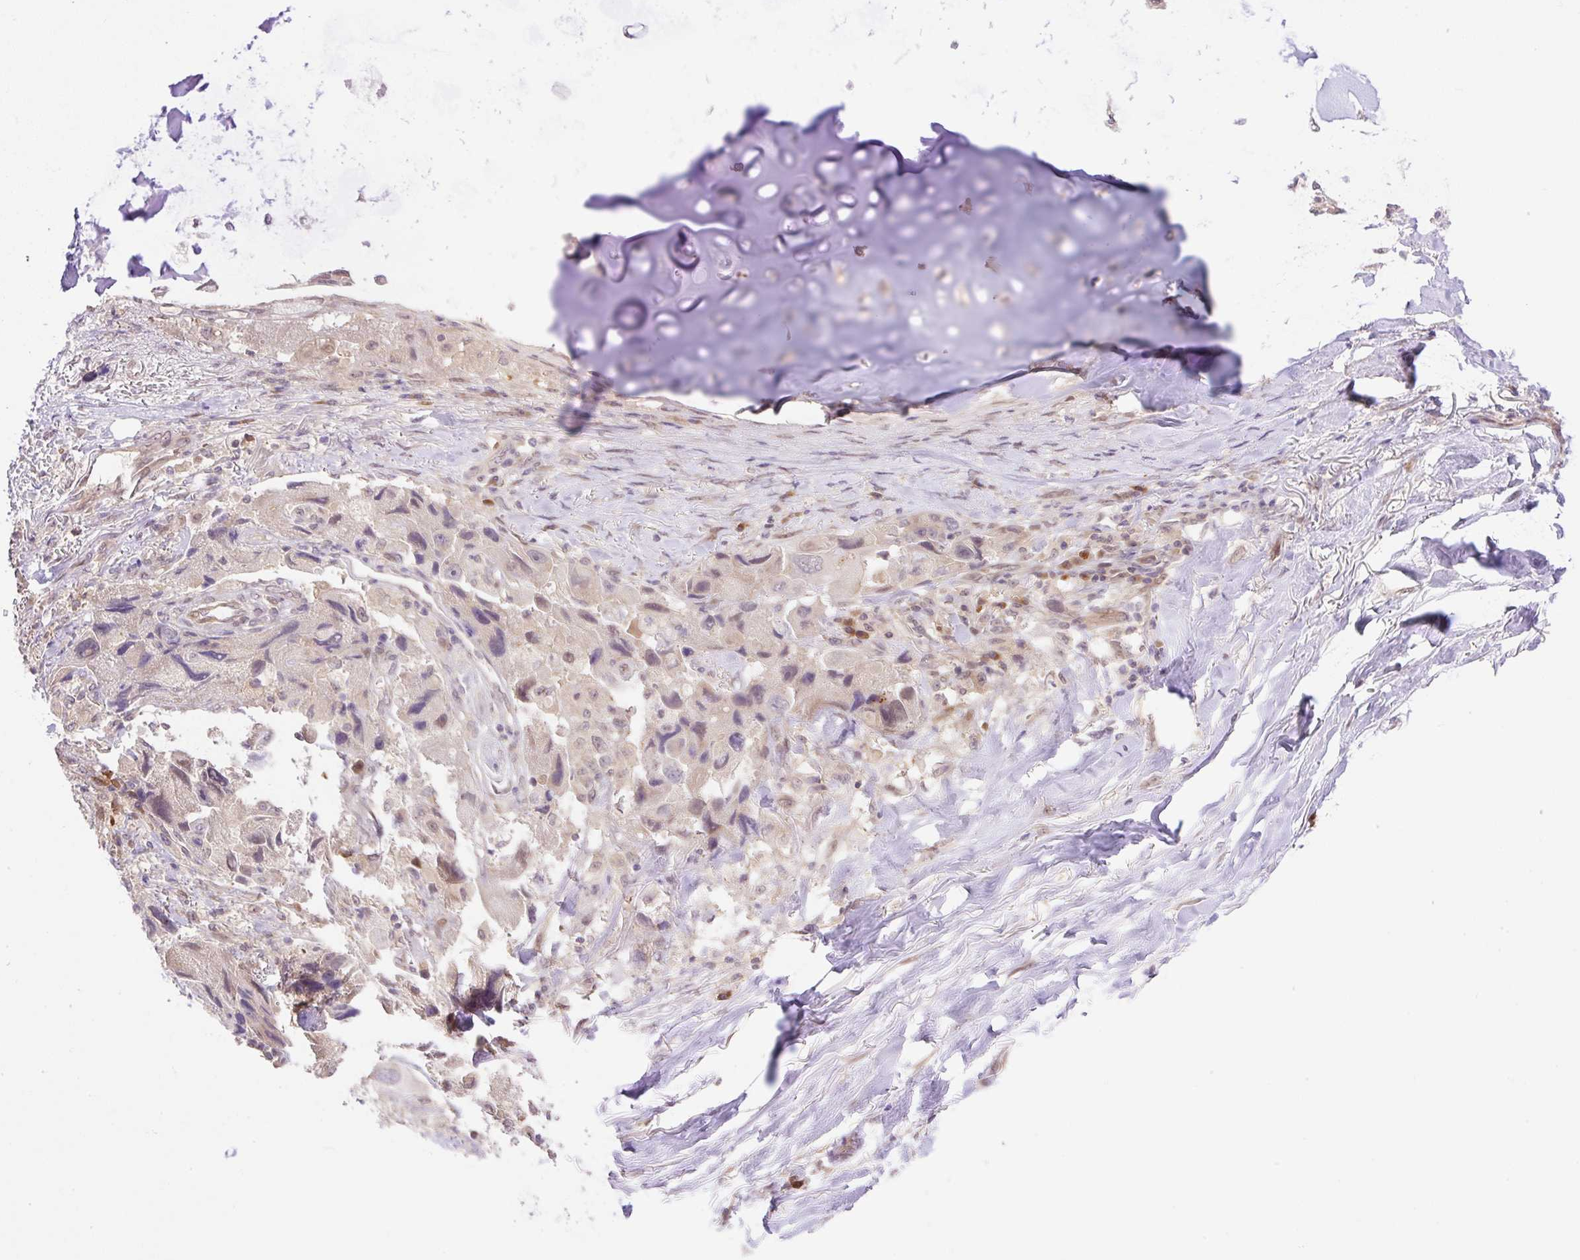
{"staining": {"intensity": "weak", "quantity": ">75%", "location": "cytoplasmic/membranous,nuclear"}, "tissue": "lung cancer", "cell_type": "Tumor cells", "image_type": "cancer", "snomed": [{"axis": "morphology", "description": "Adenocarcinoma, NOS"}, {"axis": "topography", "description": "Lung"}], "caption": "Immunohistochemical staining of lung cancer exhibits low levels of weak cytoplasmic/membranous and nuclear protein positivity in about >75% of tumor cells. (Brightfield microscopy of DAB IHC at high magnification).", "gene": "VPS25", "patient": {"sex": "female", "age": 54}}